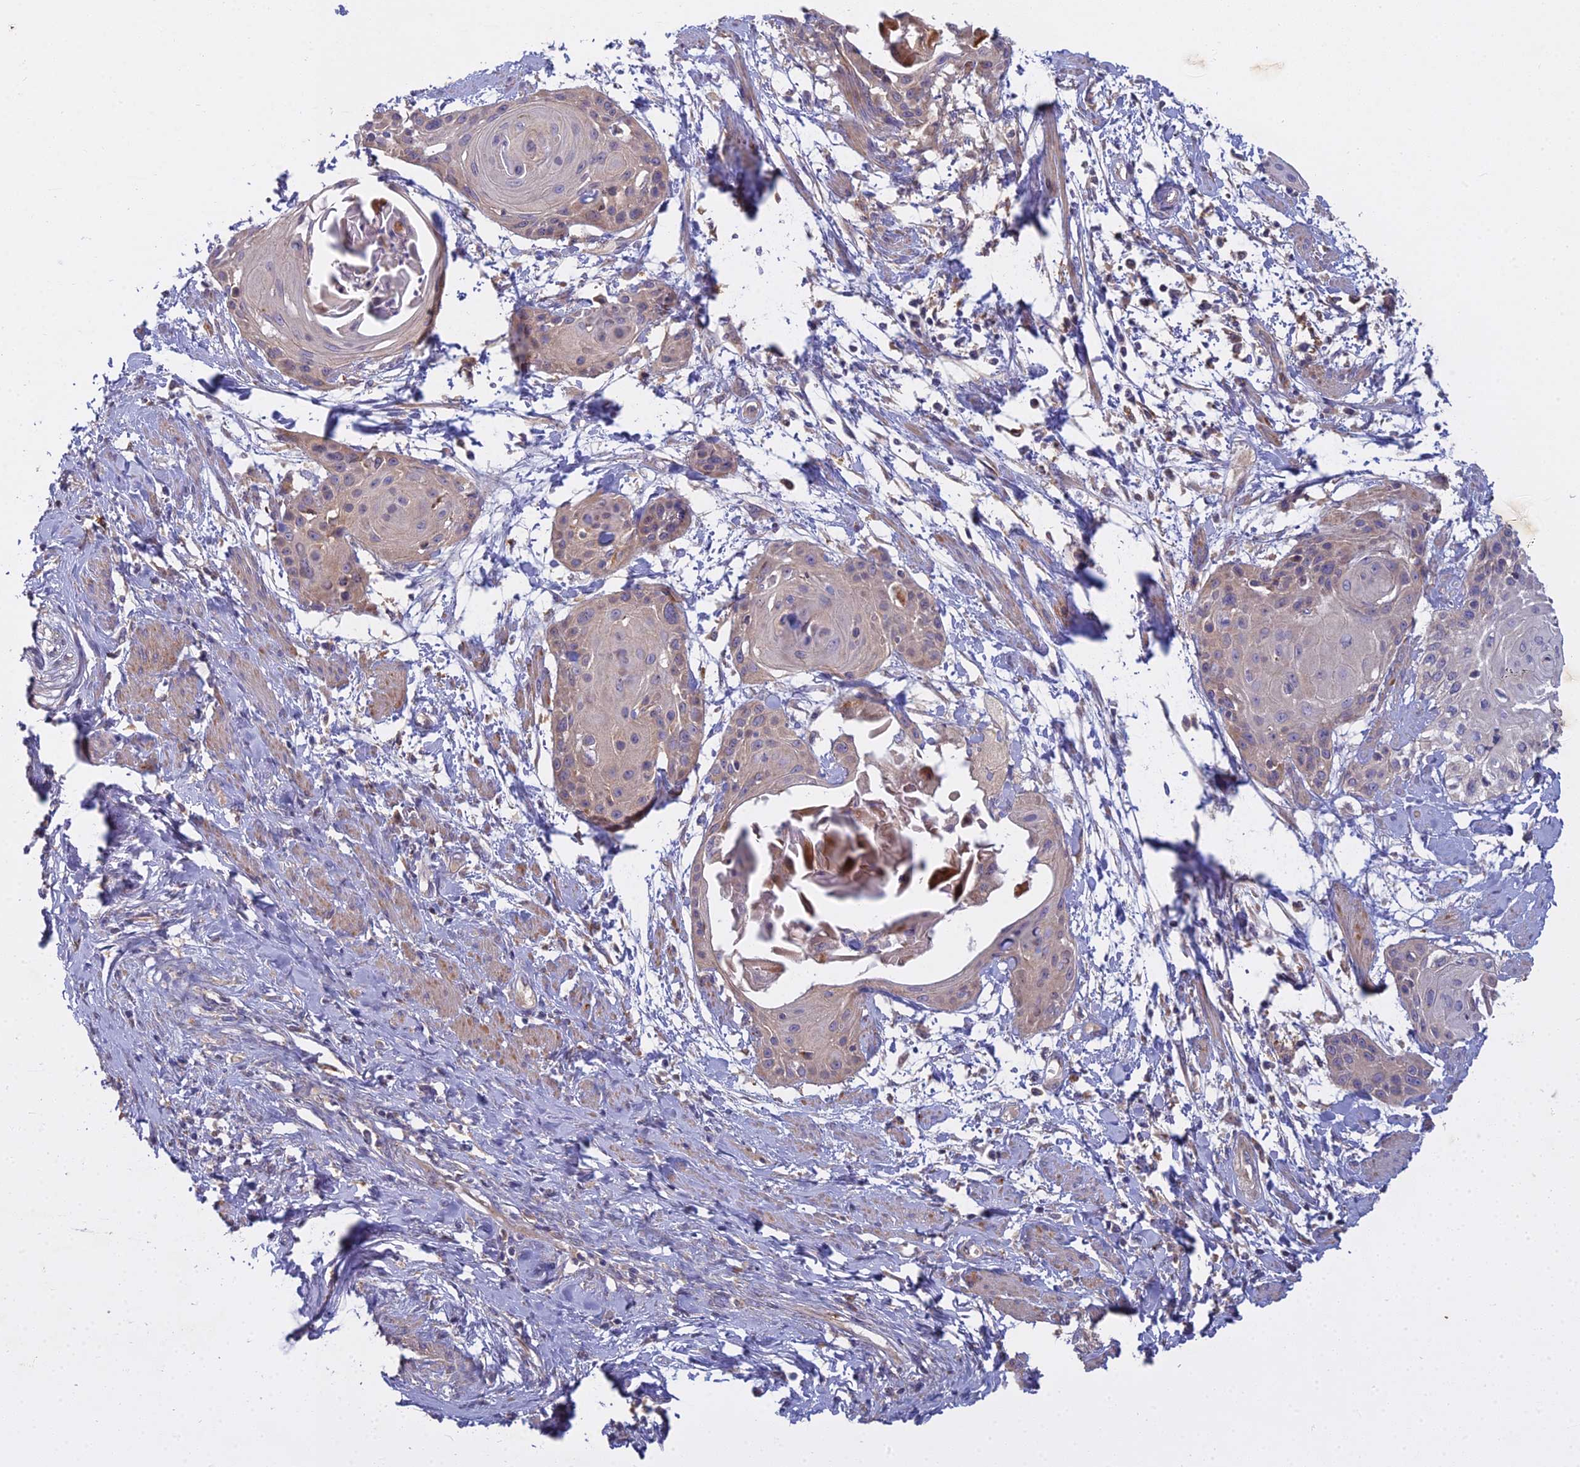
{"staining": {"intensity": "weak", "quantity": "<25%", "location": "cytoplasmic/membranous"}, "tissue": "cervical cancer", "cell_type": "Tumor cells", "image_type": "cancer", "snomed": [{"axis": "morphology", "description": "Squamous cell carcinoma, NOS"}, {"axis": "topography", "description": "Cervix"}], "caption": "This is an immunohistochemistry (IHC) photomicrograph of human cervical cancer. There is no staining in tumor cells.", "gene": "CCDC167", "patient": {"sex": "female", "age": 57}}